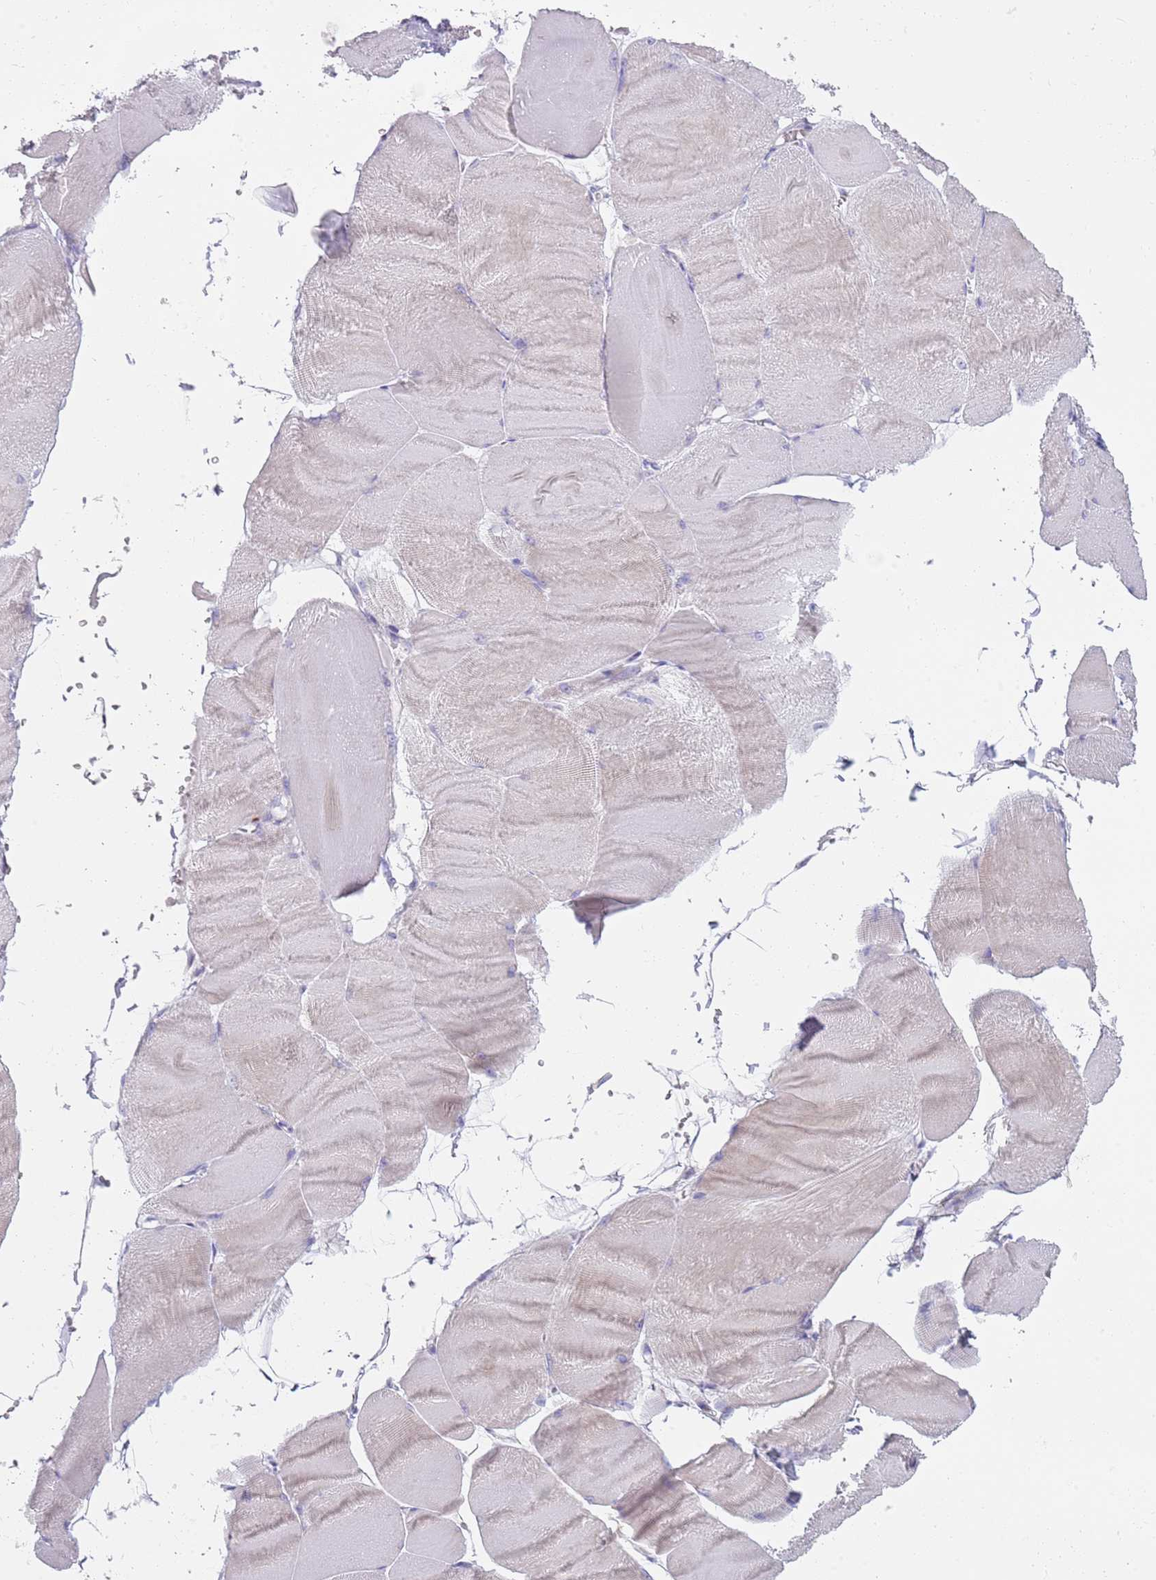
{"staining": {"intensity": "negative", "quantity": "none", "location": "none"}, "tissue": "skeletal muscle", "cell_type": "Myocytes", "image_type": "normal", "snomed": [{"axis": "morphology", "description": "Normal tissue, NOS"}, {"axis": "morphology", "description": "Basal cell carcinoma"}, {"axis": "topography", "description": "Skeletal muscle"}], "caption": "DAB (3,3'-diaminobenzidine) immunohistochemical staining of normal human skeletal muscle reveals no significant expression in myocytes.", "gene": "CD177", "patient": {"sex": "female", "age": 64}}